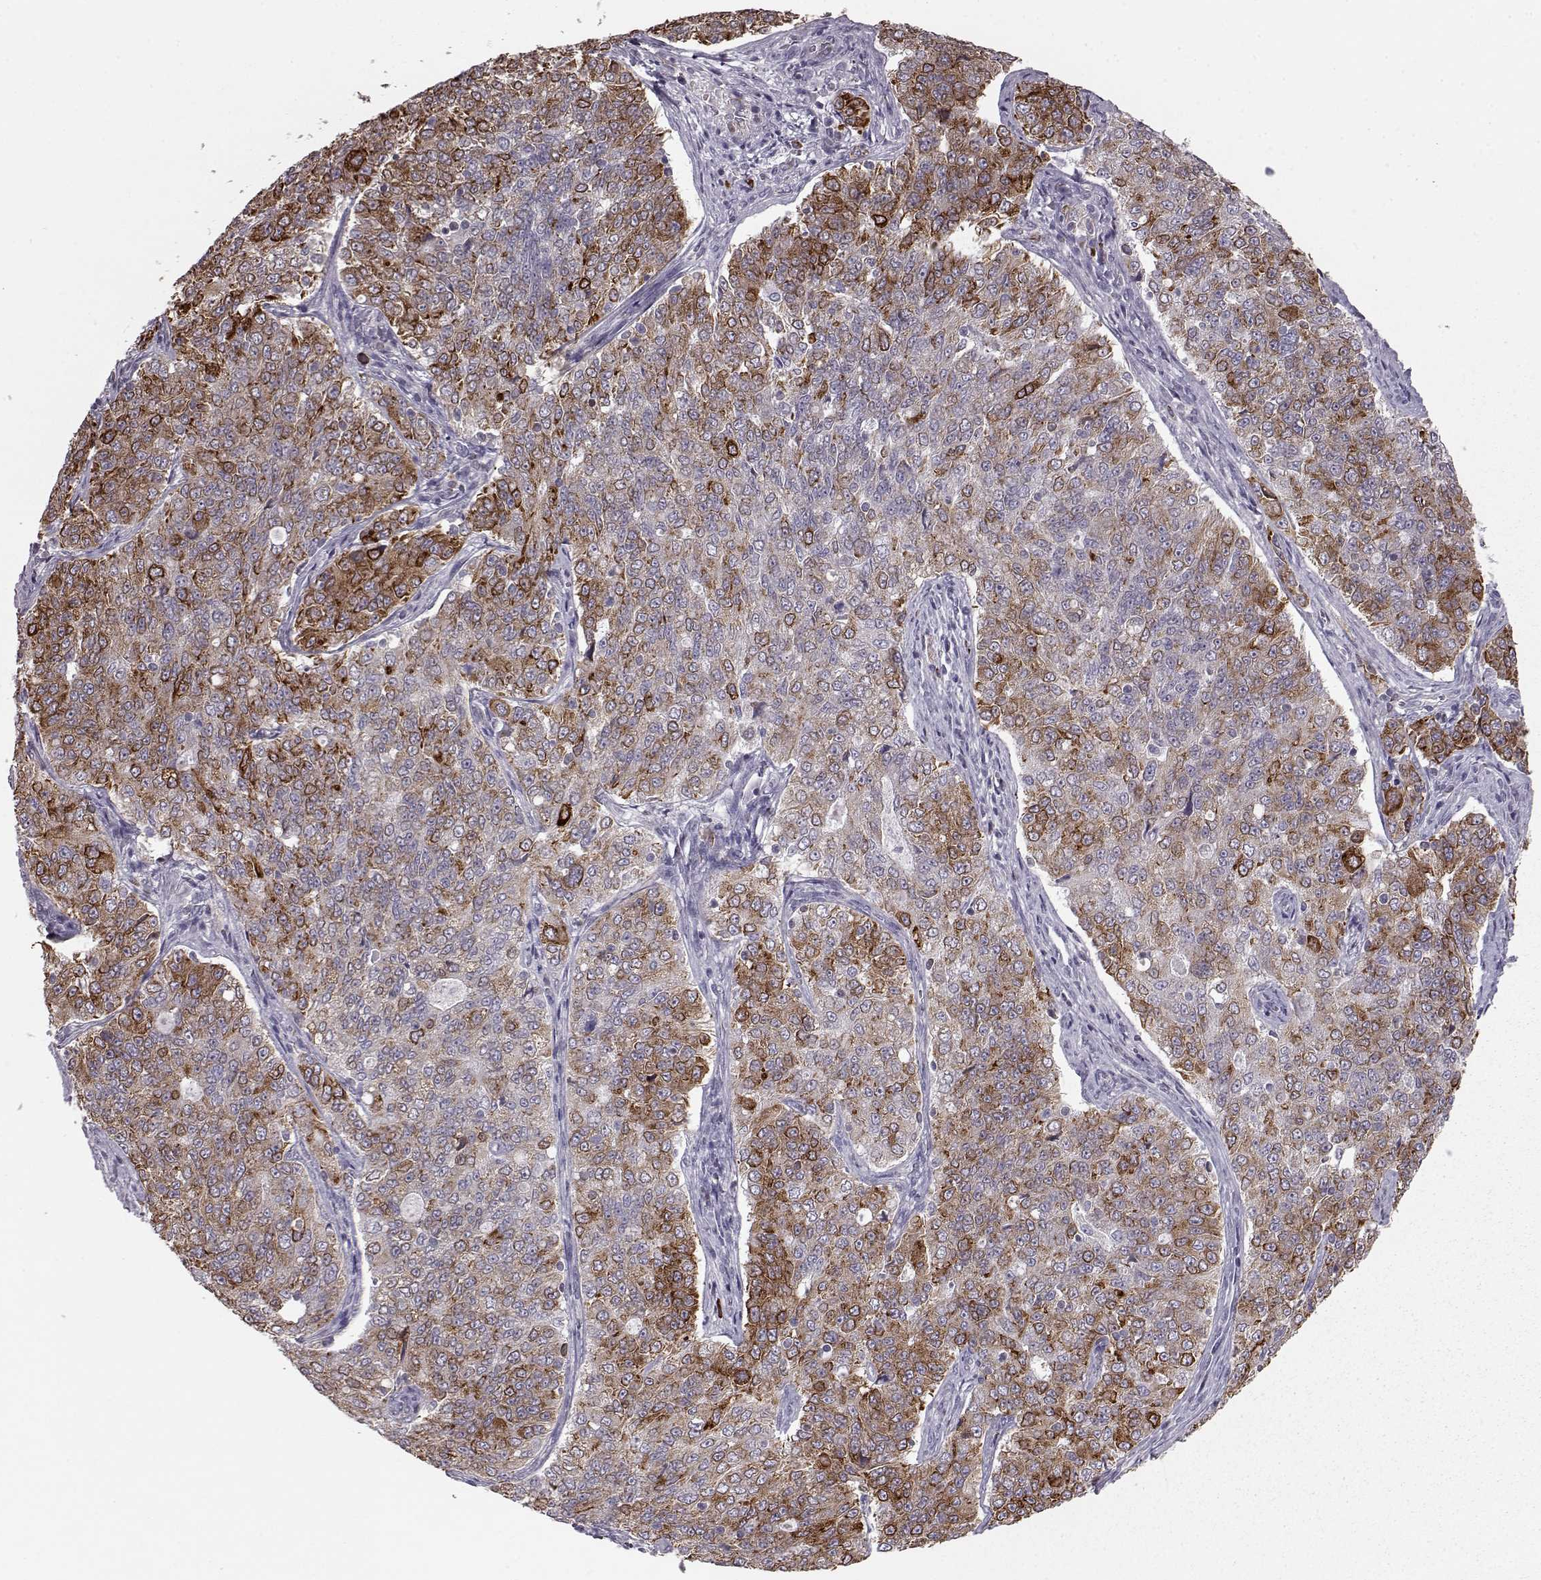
{"staining": {"intensity": "strong", "quantity": "<25%", "location": "cytoplasmic/membranous"}, "tissue": "endometrial cancer", "cell_type": "Tumor cells", "image_type": "cancer", "snomed": [{"axis": "morphology", "description": "Adenocarcinoma, NOS"}, {"axis": "topography", "description": "Endometrium"}], "caption": "Protein expression analysis of human endometrial cancer reveals strong cytoplasmic/membranous expression in approximately <25% of tumor cells. (DAB = brown stain, brightfield microscopy at high magnification).", "gene": "ELOVL5", "patient": {"sex": "female", "age": 43}}